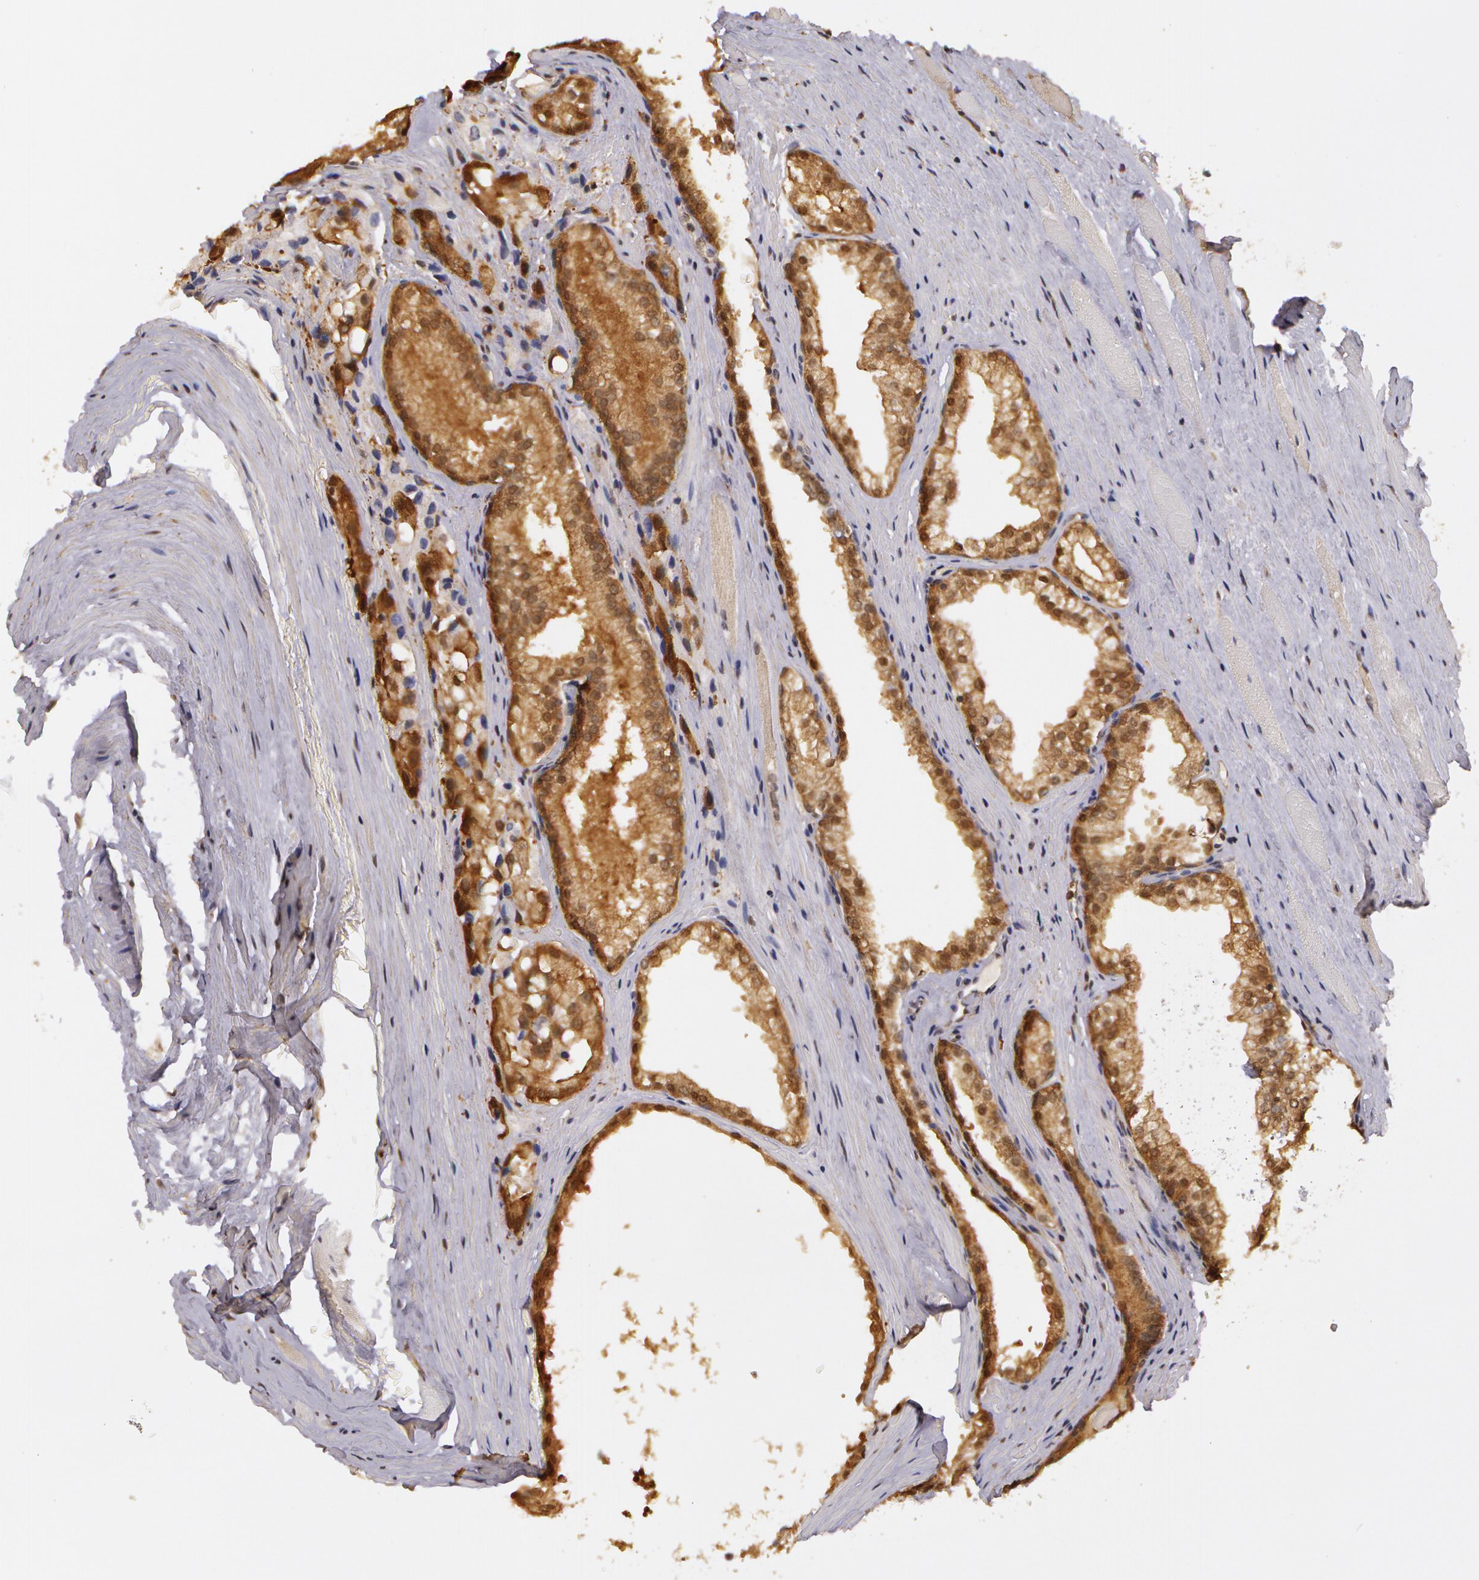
{"staining": {"intensity": "weak", "quantity": ">75%", "location": "cytoplasmic/membranous"}, "tissue": "prostate cancer", "cell_type": "Tumor cells", "image_type": "cancer", "snomed": [{"axis": "morphology", "description": "Adenocarcinoma, Medium grade"}, {"axis": "topography", "description": "Prostate"}], "caption": "Protein staining of prostate cancer (adenocarcinoma (medium-grade)) tissue demonstrates weak cytoplasmic/membranous expression in about >75% of tumor cells. The staining is performed using DAB brown chromogen to label protein expression. The nuclei are counter-stained blue using hematoxylin.", "gene": "AHSA1", "patient": {"sex": "male", "age": 72}}